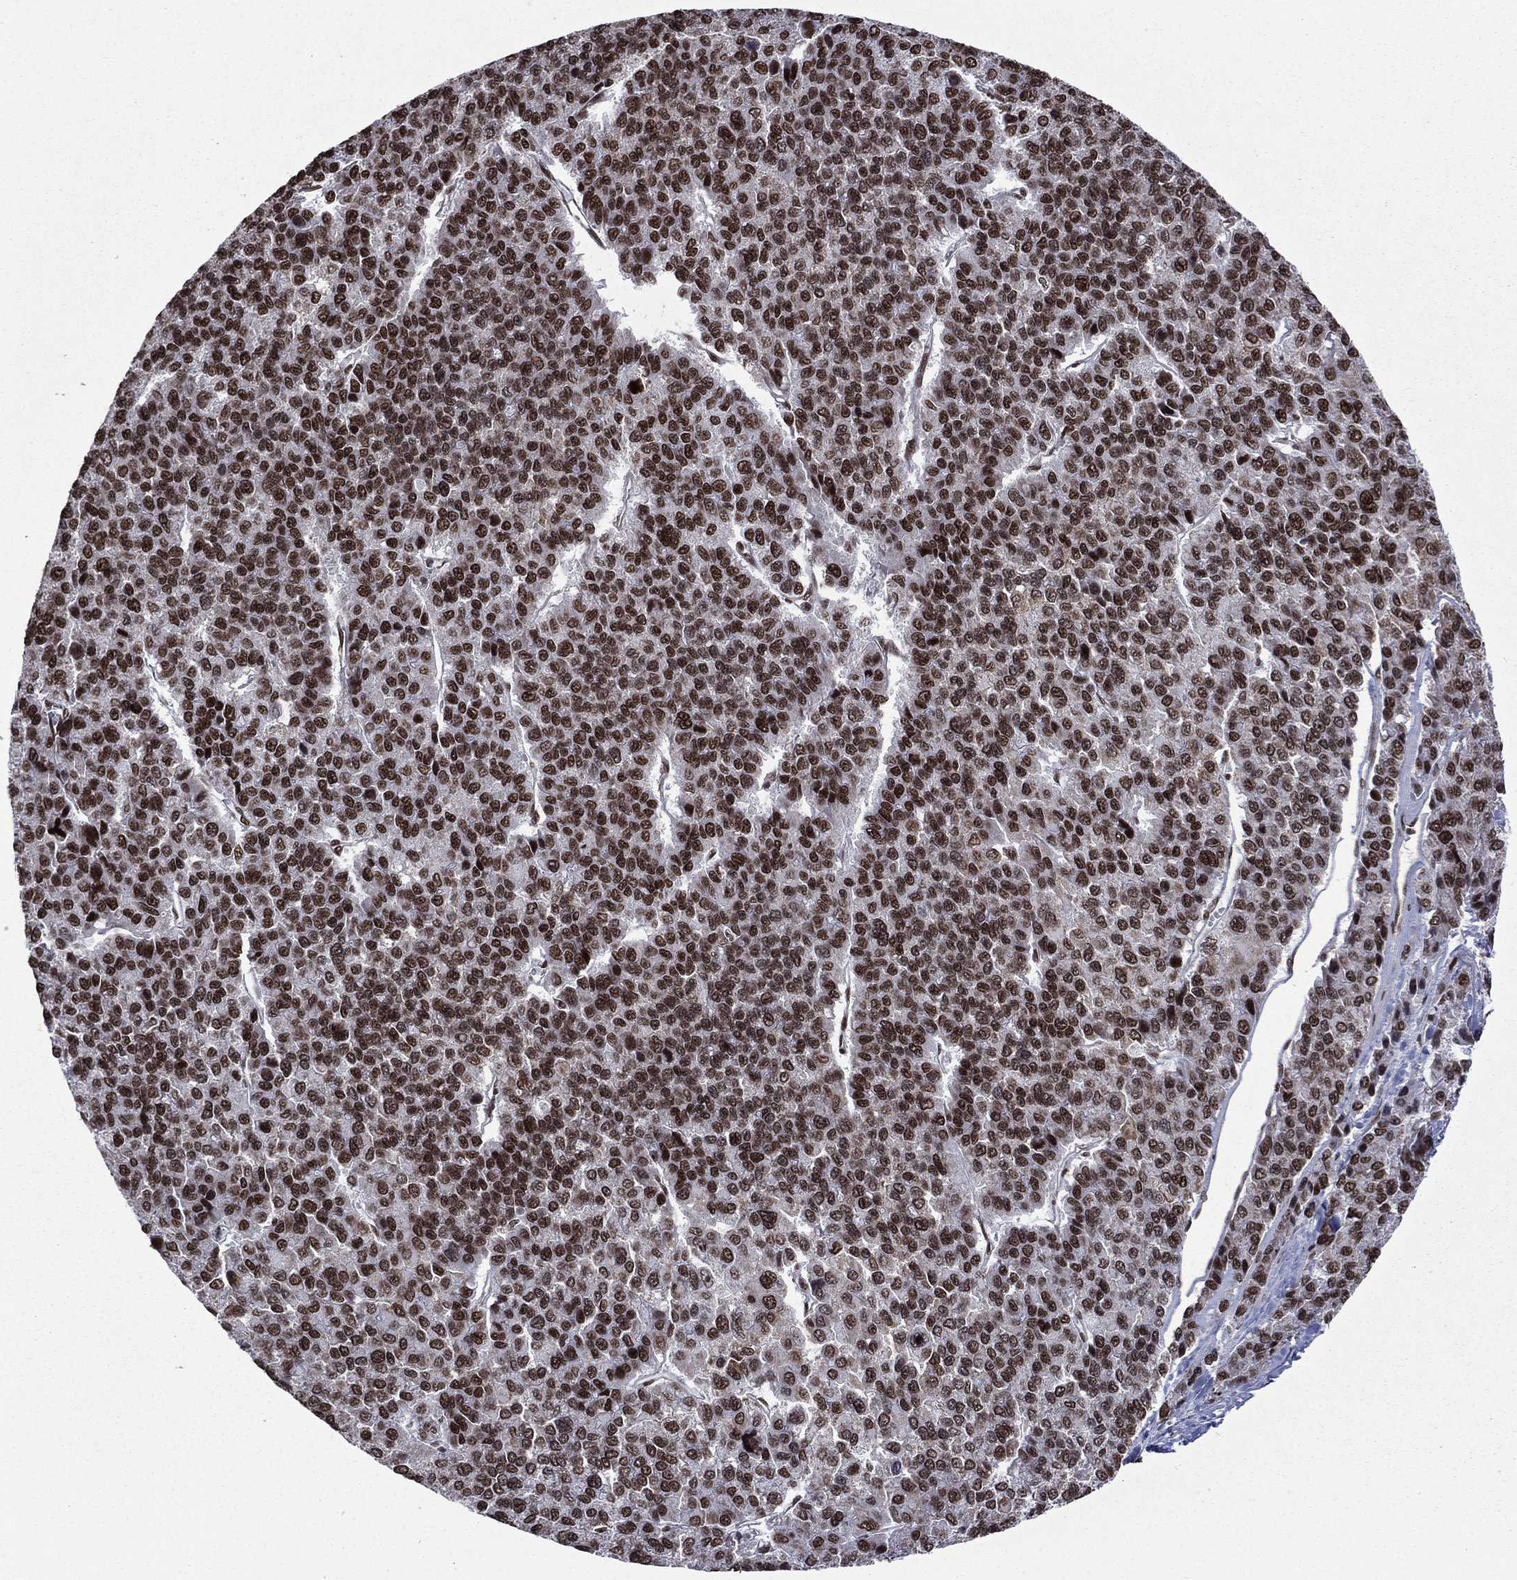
{"staining": {"intensity": "strong", "quantity": ">75%", "location": "nuclear"}, "tissue": "liver cancer", "cell_type": "Tumor cells", "image_type": "cancer", "snomed": [{"axis": "morphology", "description": "Carcinoma, Hepatocellular, NOS"}, {"axis": "topography", "description": "Liver"}], "caption": "Immunohistochemical staining of liver hepatocellular carcinoma reveals high levels of strong nuclear staining in about >75% of tumor cells.", "gene": "C5orf24", "patient": {"sex": "female", "age": 41}}